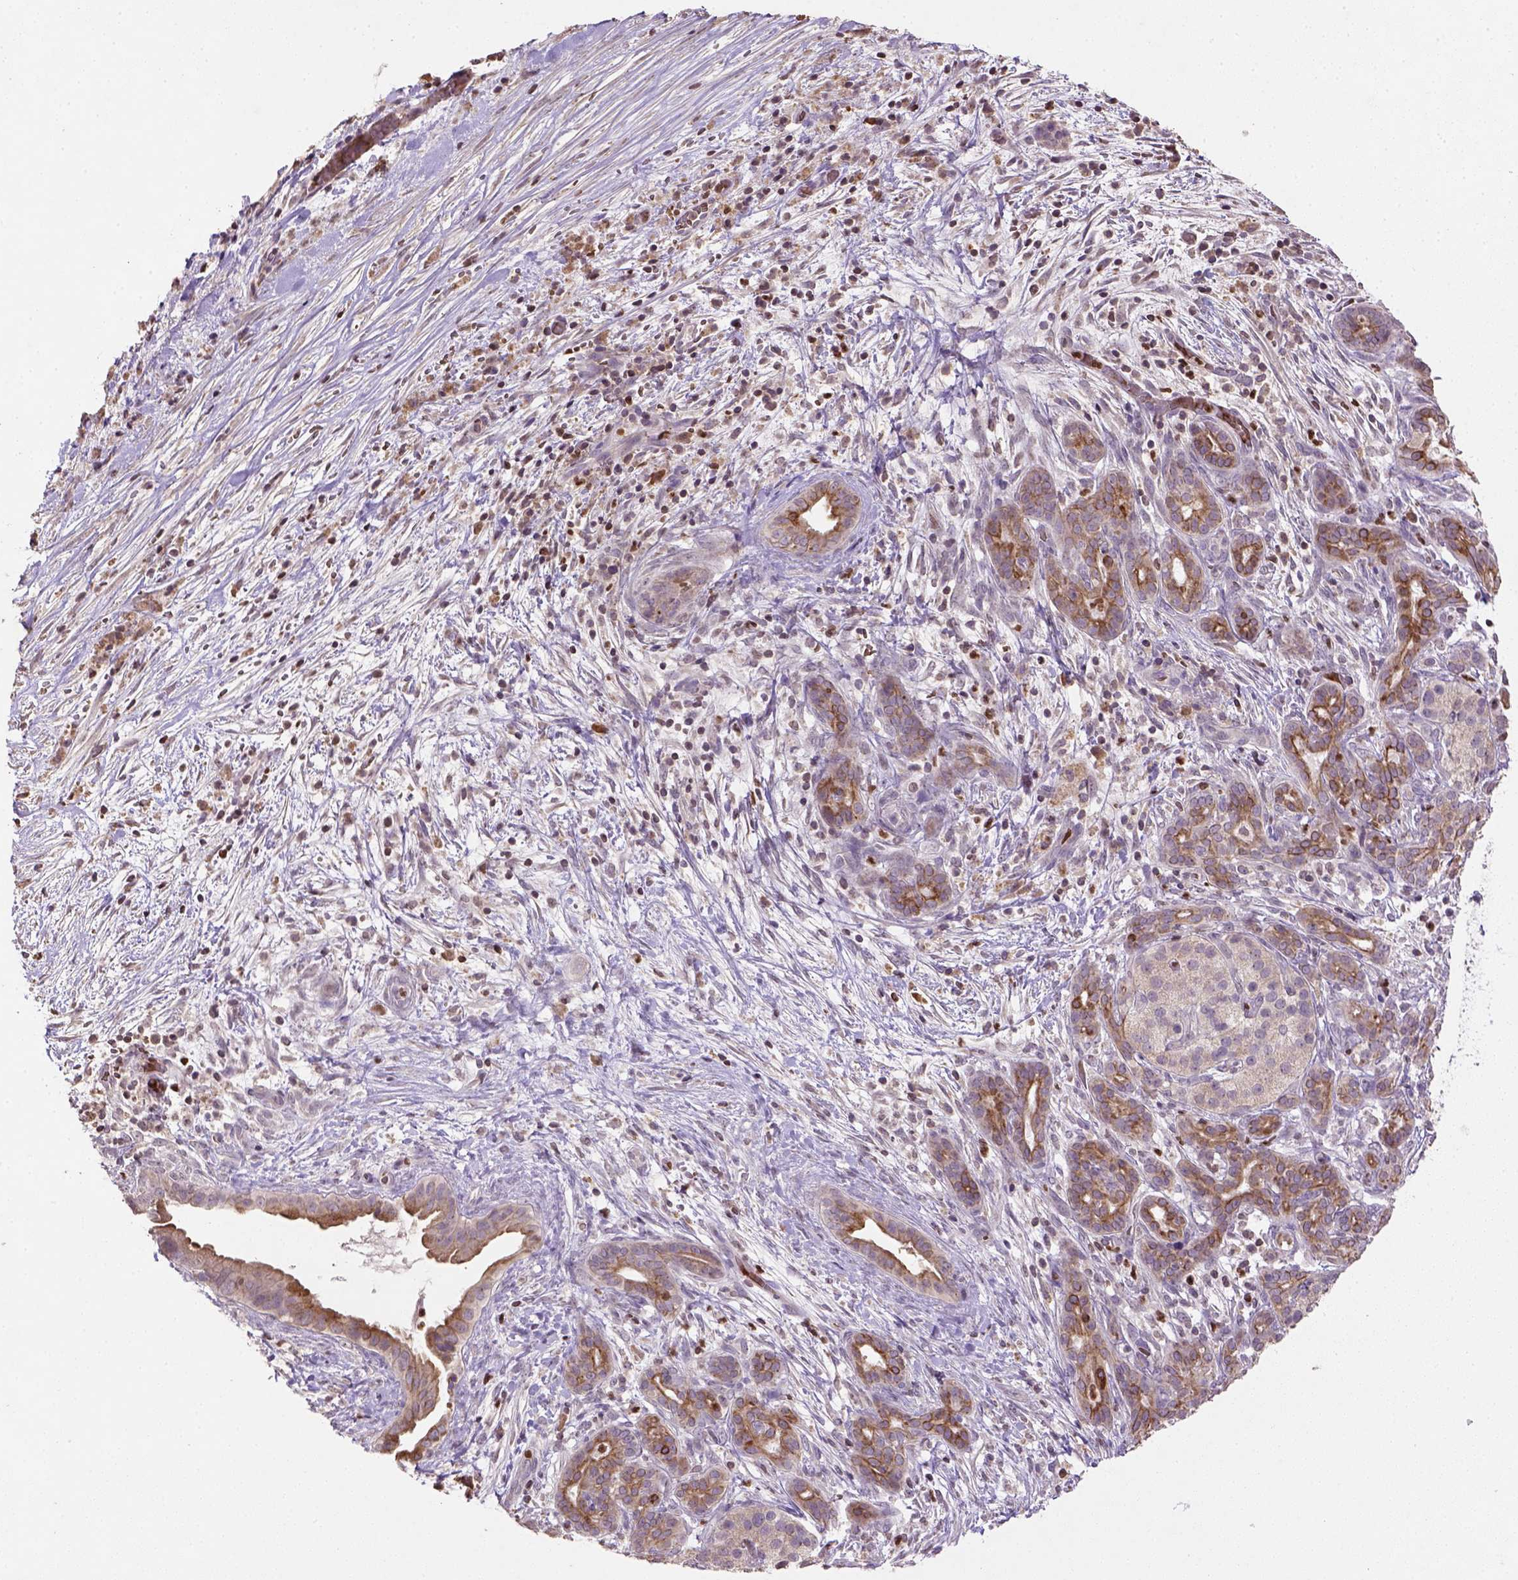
{"staining": {"intensity": "moderate", "quantity": ">75%", "location": "cytoplasmic/membranous"}, "tissue": "pancreatic cancer", "cell_type": "Tumor cells", "image_type": "cancer", "snomed": [{"axis": "morphology", "description": "Adenocarcinoma, NOS"}, {"axis": "topography", "description": "Pancreas"}], "caption": "The image shows a brown stain indicating the presence of a protein in the cytoplasmic/membranous of tumor cells in pancreatic adenocarcinoma. (DAB IHC, brown staining for protein, blue staining for nuclei).", "gene": "NUDT3", "patient": {"sex": "male", "age": 44}}